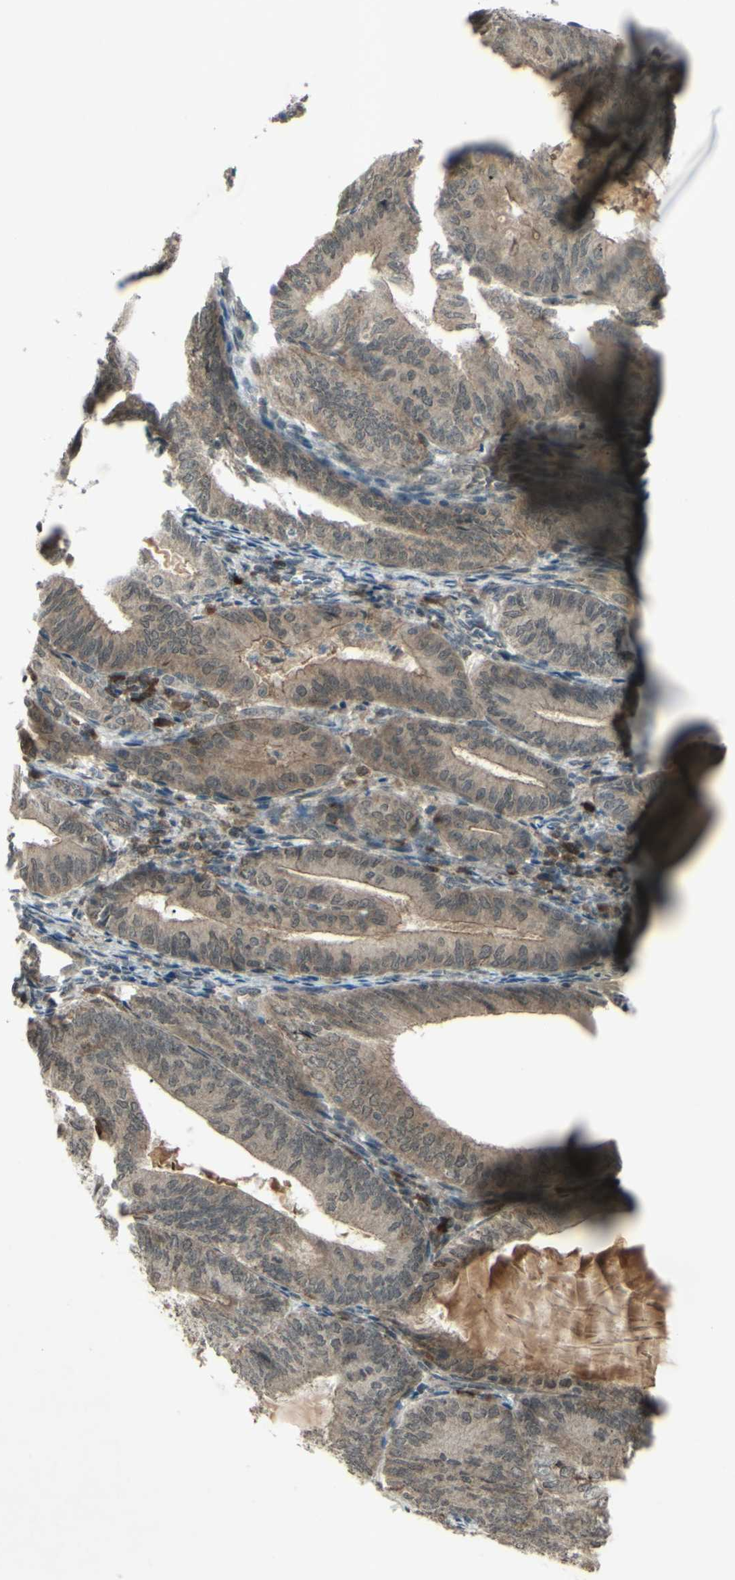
{"staining": {"intensity": "weak", "quantity": ">75%", "location": "cytoplasmic/membranous"}, "tissue": "endometrial cancer", "cell_type": "Tumor cells", "image_type": "cancer", "snomed": [{"axis": "morphology", "description": "Adenocarcinoma, NOS"}, {"axis": "topography", "description": "Endometrium"}], "caption": "IHC of human endometrial adenocarcinoma reveals low levels of weak cytoplasmic/membranous positivity in about >75% of tumor cells. The staining was performed using DAB (3,3'-diaminobenzidine), with brown indicating positive protein expression. Nuclei are stained blue with hematoxylin.", "gene": "BLNK", "patient": {"sex": "female", "age": 81}}